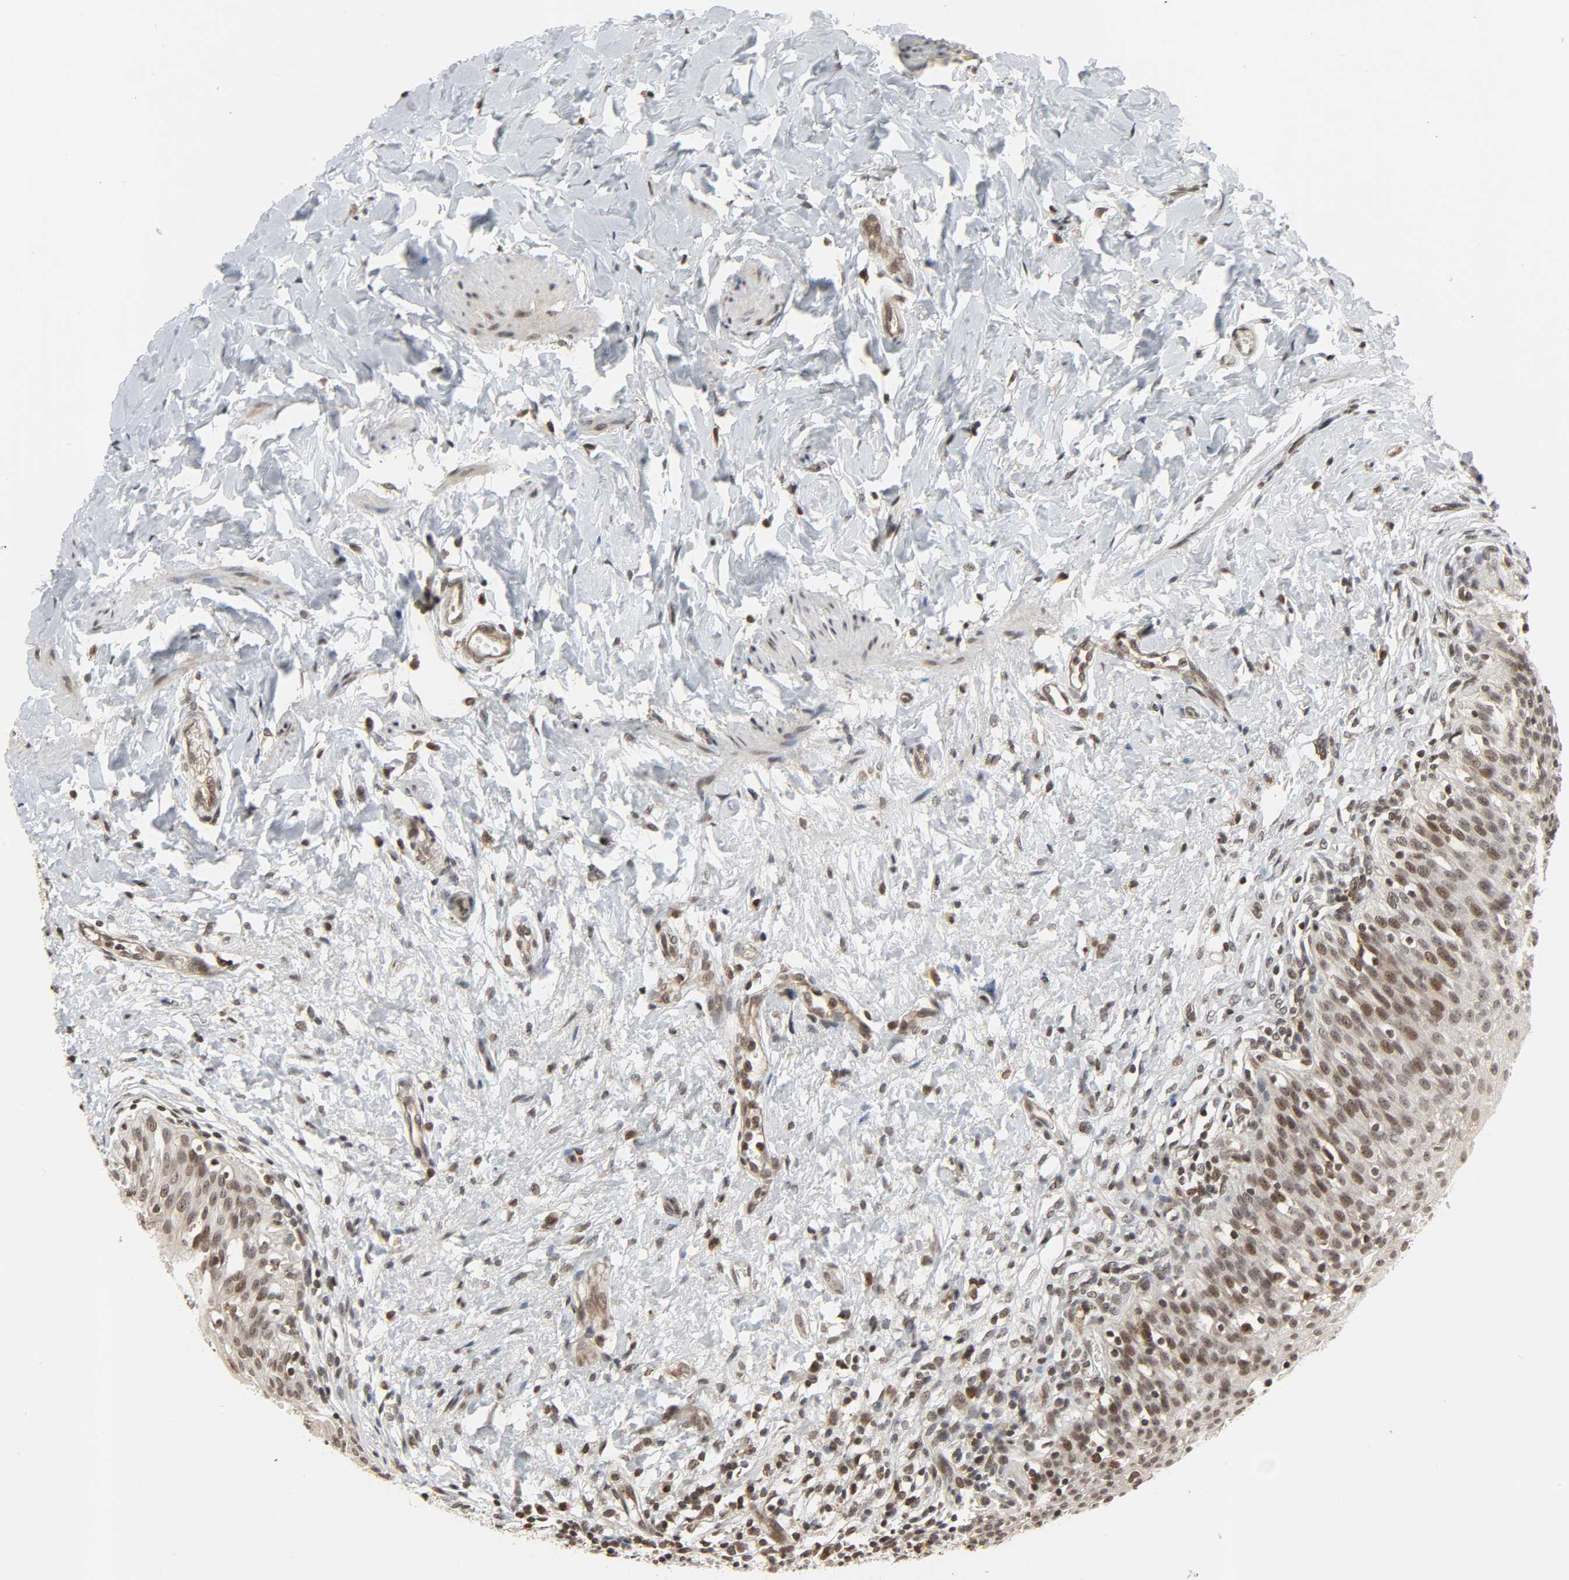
{"staining": {"intensity": "moderate", "quantity": ">75%", "location": "nuclear"}, "tissue": "urinary bladder", "cell_type": "Urothelial cells", "image_type": "normal", "snomed": [{"axis": "morphology", "description": "Normal tissue, NOS"}, {"axis": "topography", "description": "Urinary bladder"}], "caption": "Immunohistochemistry of normal human urinary bladder shows medium levels of moderate nuclear expression in about >75% of urothelial cells. (Brightfield microscopy of DAB IHC at high magnification).", "gene": "XRCC1", "patient": {"sex": "female", "age": 80}}